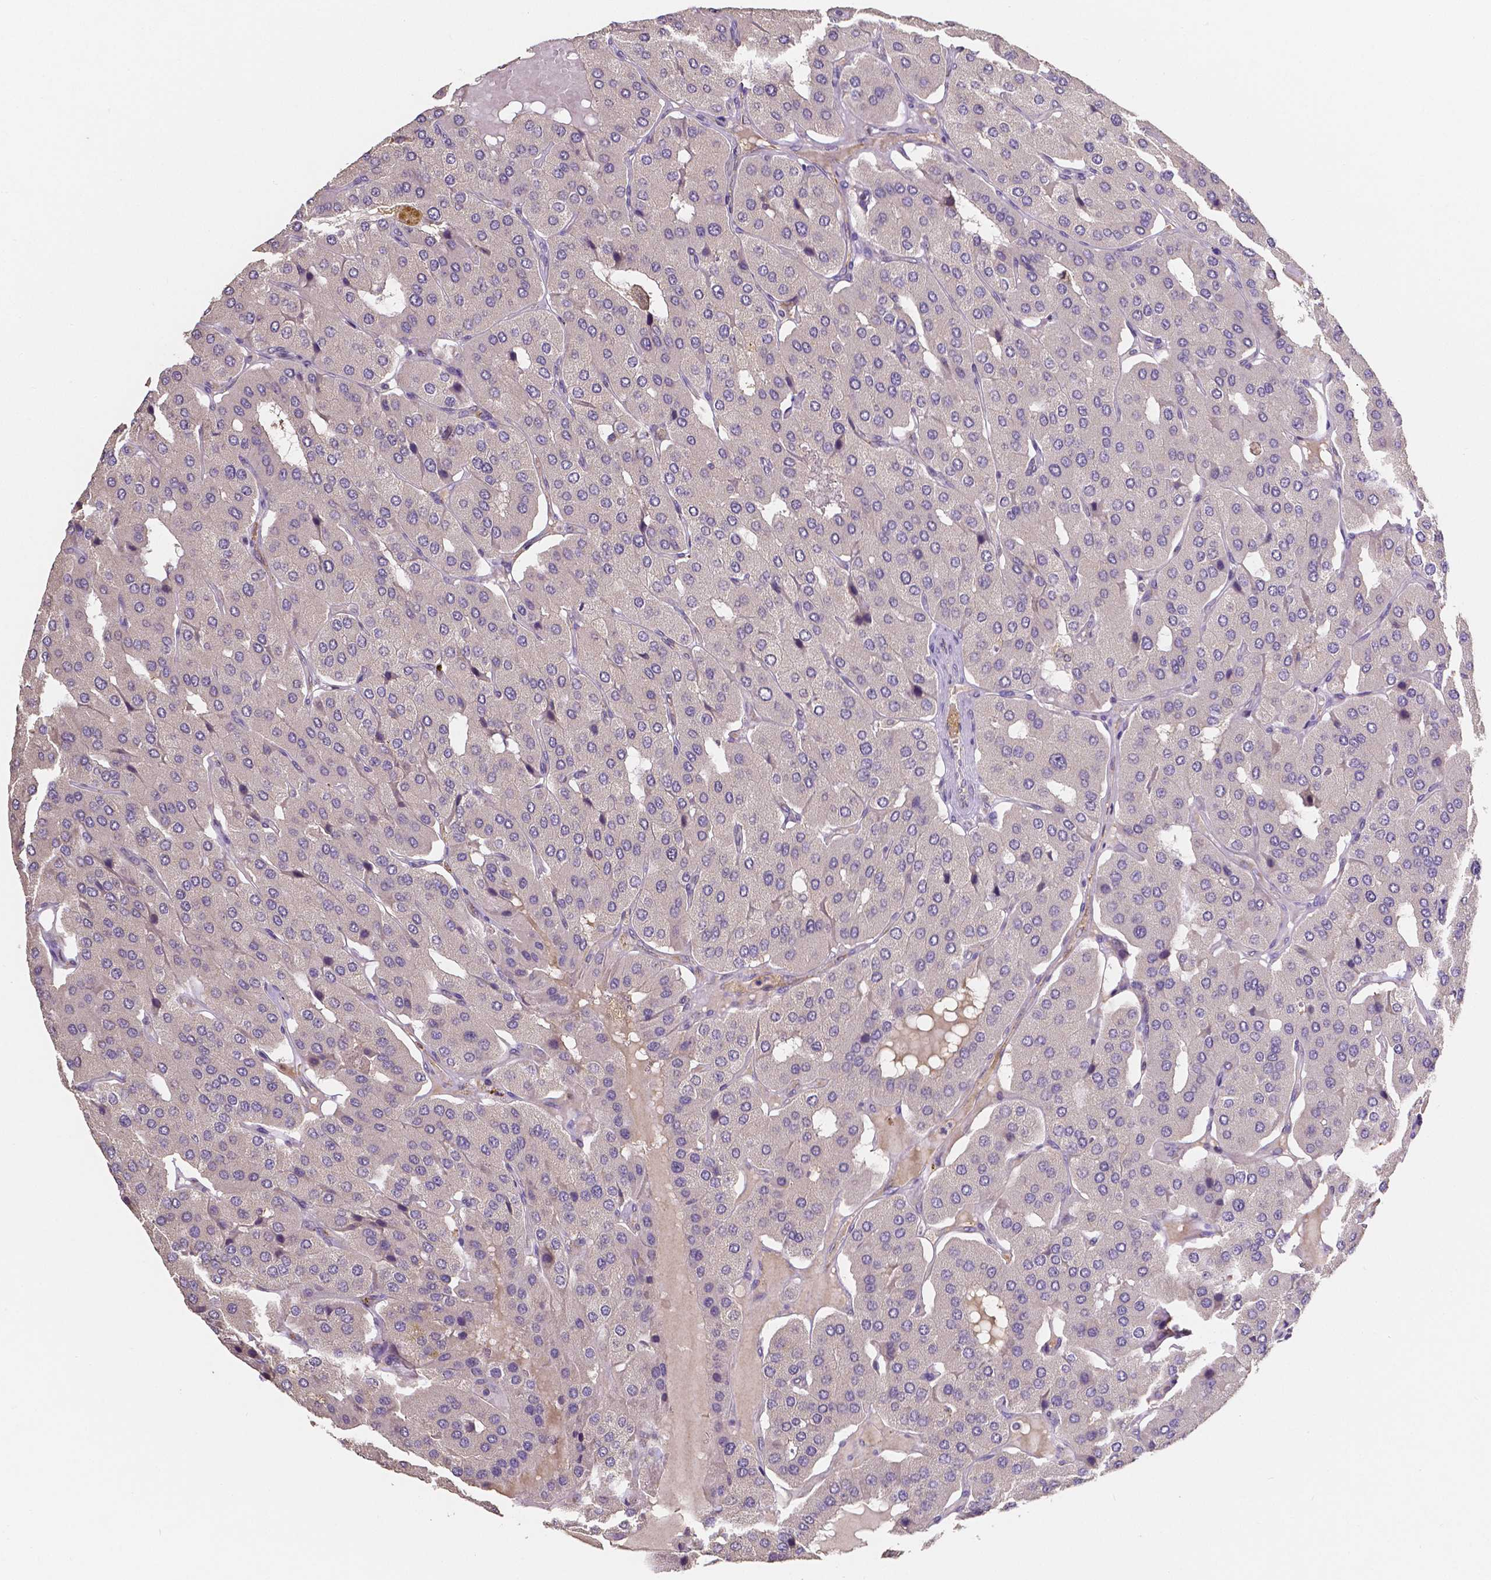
{"staining": {"intensity": "negative", "quantity": "none", "location": "none"}, "tissue": "parathyroid gland", "cell_type": "Glandular cells", "image_type": "normal", "snomed": [{"axis": "morphology", "description": "Normal tissue, NOS"}, {"axis": "morphology", "description": "Adenoma, NOS"}, {"axis": "topography", "description": "Parathyroid gland"}], "caption": "Immunohistochemical staining of normal human parathyroid gland demonstrates no significant expression in glandular cells. (Stains: DAB immunohistochemistry (IHC) with hematoxylin counter stain, Microscopy: brightfield microscopy at high magnification).", "gene": "ELAVL2", "patient": {"sex": "female", "age": 86}}